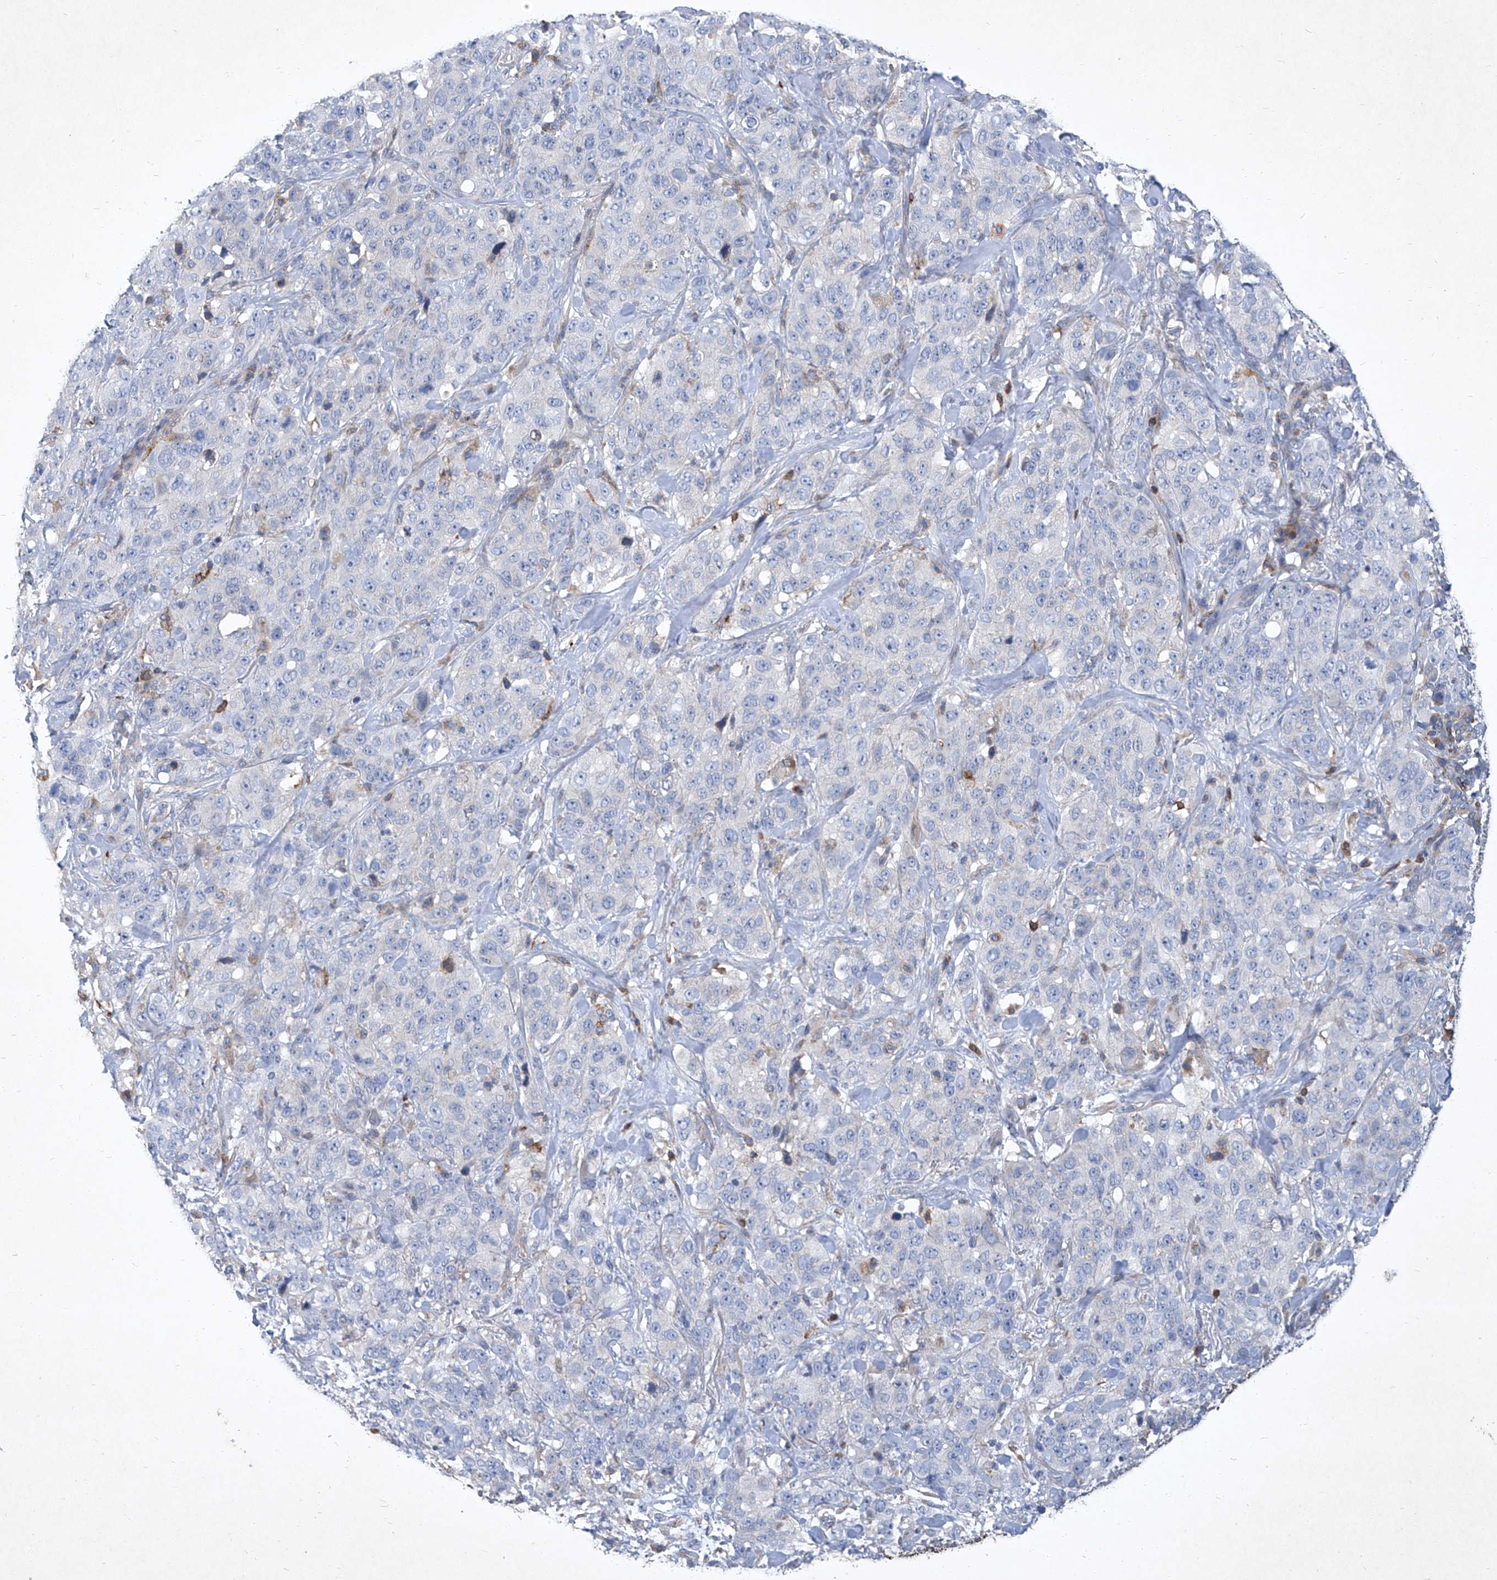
{"staining": {"intensity": "negative", "quantity": "none", "location": "none"}, "tissue": "stomach cancer", "cell_type": "Tumor cells", "image_type": "cancer", "snomed": [{"axis": "morphology", "description": "Adenocarcinoma, NOS"}, {"axis": "topography", "description": "Stomach"}], "caption": "Stomach cancer stained for a protein using immunohistochemistry demonstrates no expression tumor cells.", "gene": "EPHA8", "patient": {"sex": "male", "age": 48}}